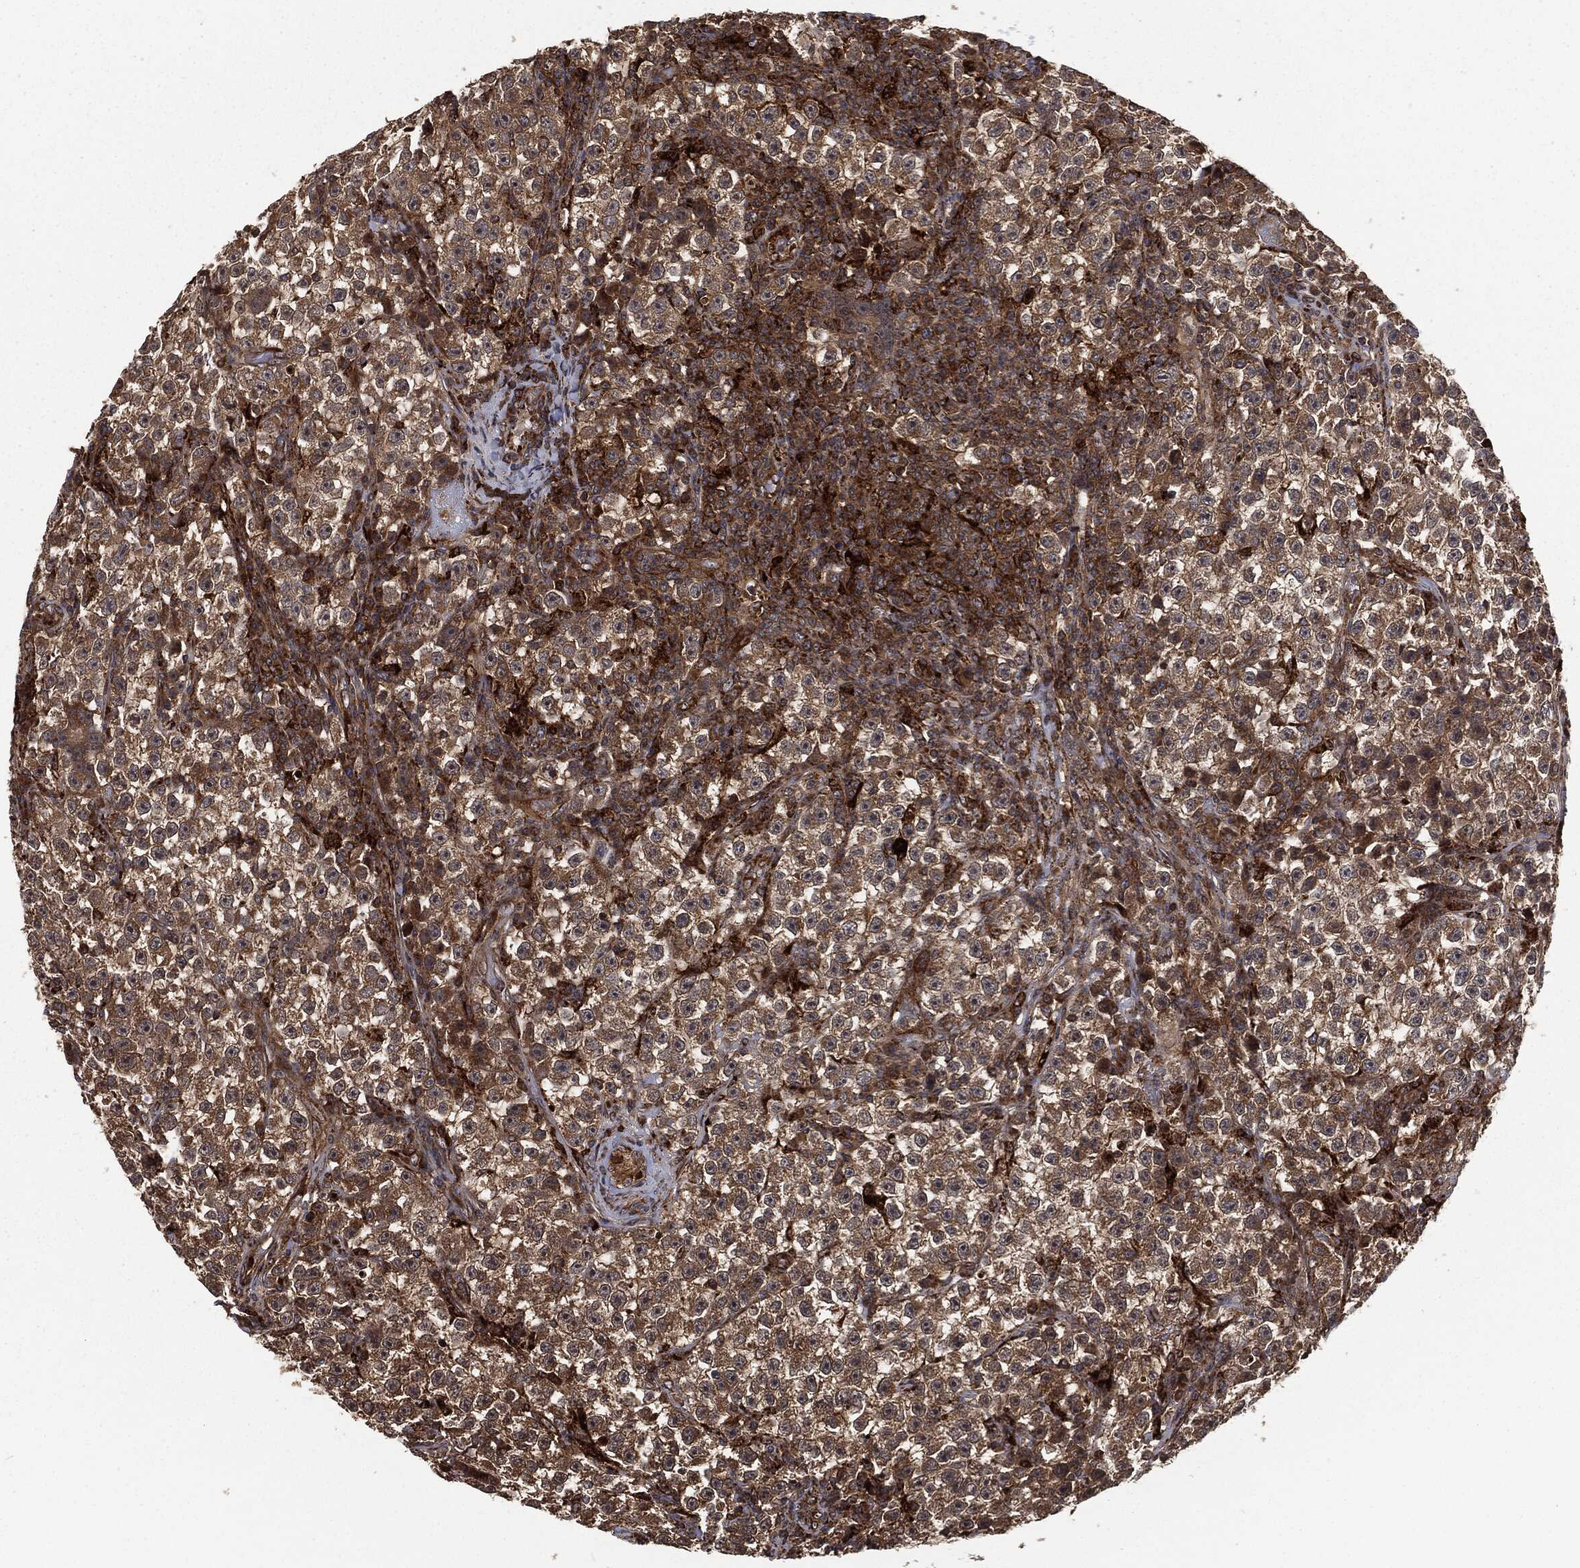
{"staining": {"intensity": "moderate", "quantity": ">75%", "location": "cytoplasmic/membranous"}, "tissue": "testis cancer", "cell_type": "Tumor cells", "image_type": "cancer", "snomed": [{"axis": "morphology", "description": "Seminoma, NOS"}, {"axis": "topography", "description": "Testis"}], "caption": "A brown stain highlights moderate cytoplasmic/membranous positivity of a protein in human seminoma (testis) tumor cells.", "gene": "RFTN1", "patient": {"sex": "male", "age": 22}}